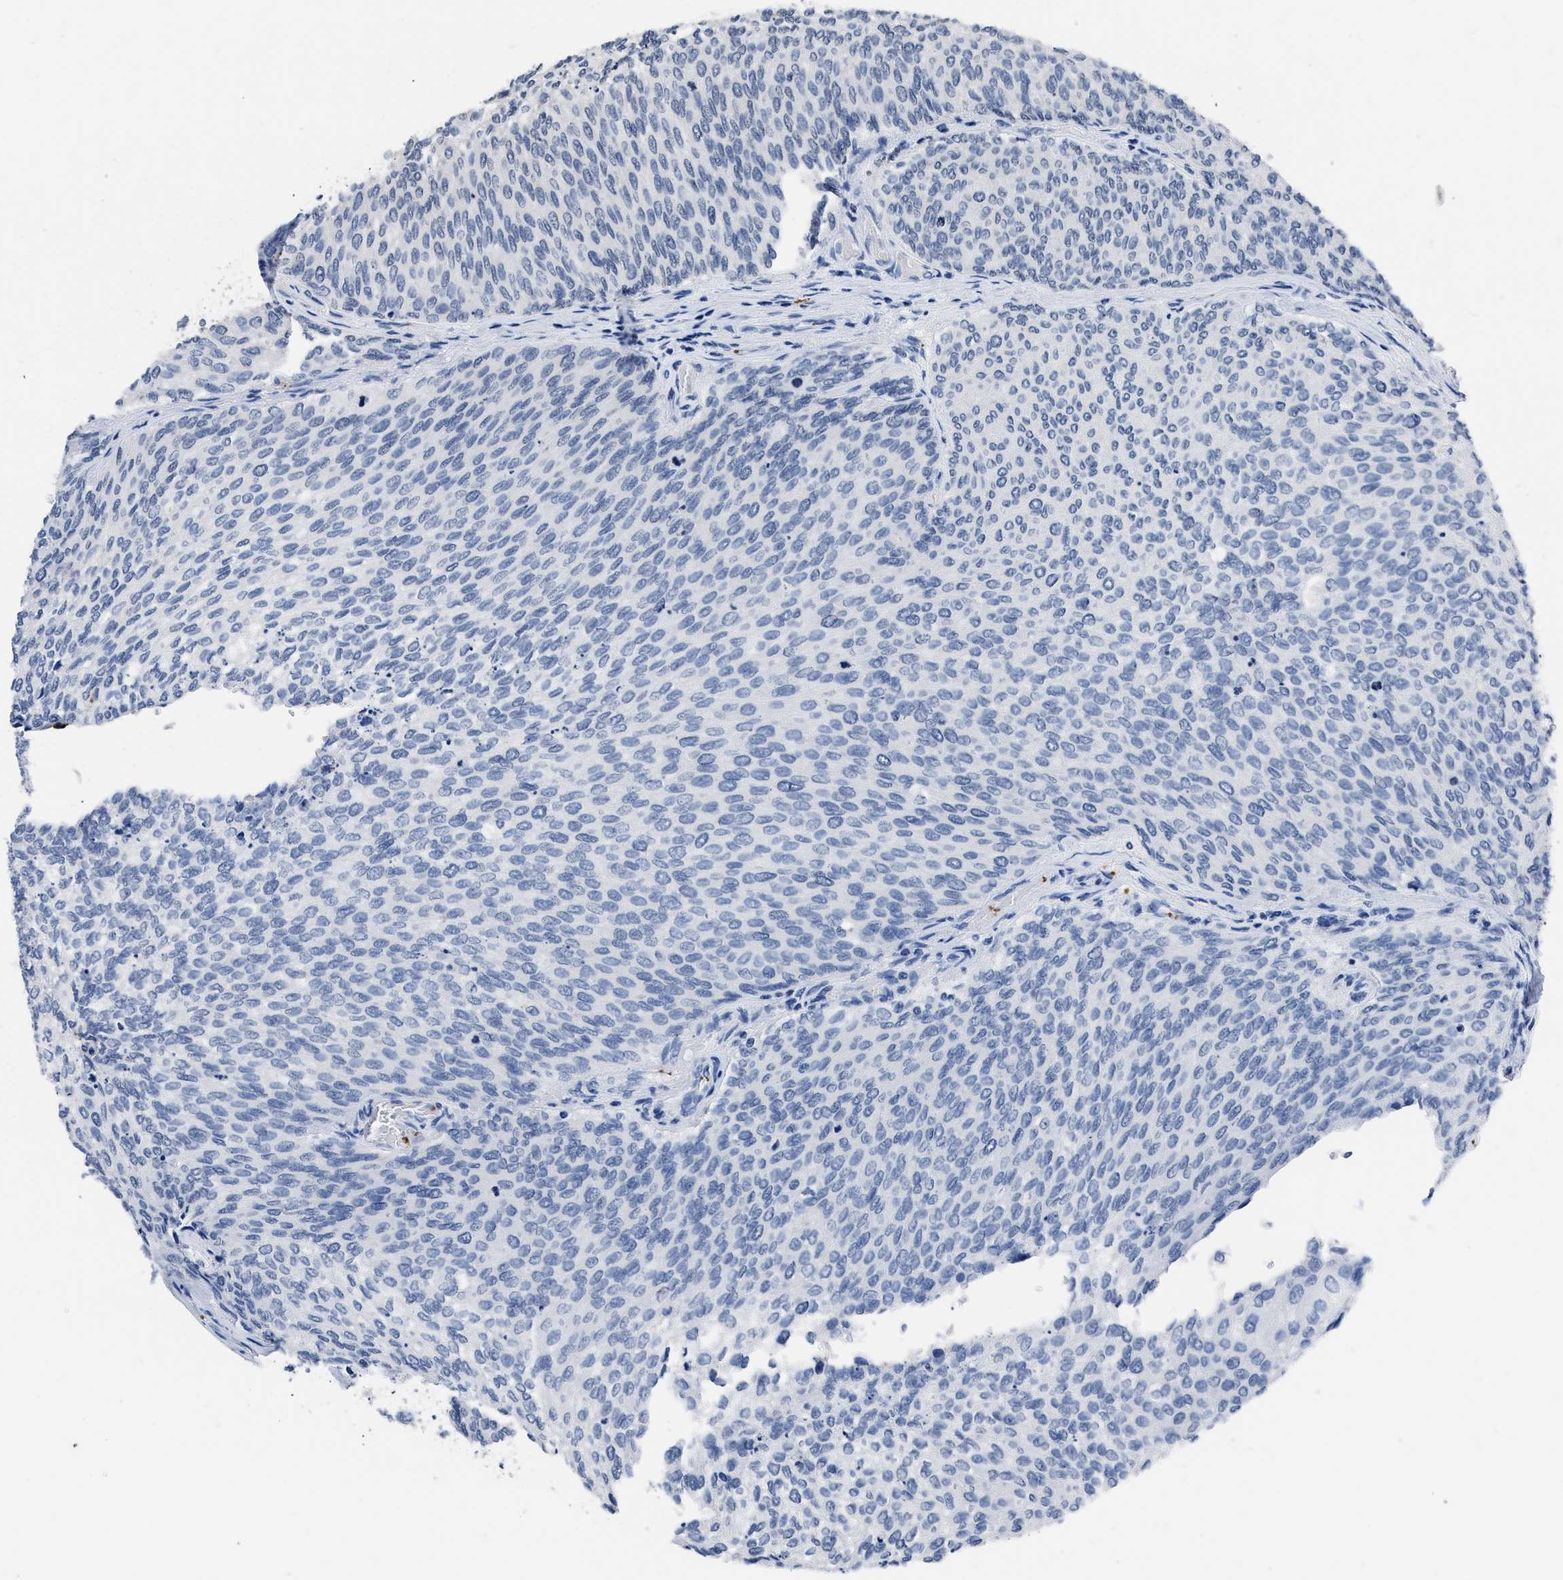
{"staining": {"intensity": "negative", "quantity": "none", "location": "none"}, "tissue": "urothelial cancer", "cell_type": "Tumor cells", "image_type": "cancer", "snomed": [{"axis": "morphology", "description": "Urothelial carcinoma, Low grade"}, {"axis": "topography", "description": "Urinary bladder"}], "caption": "Tumor cells show no significant protein expression in urothelial cancer.", "gene": "ITGA2B", "patient": {"sex": "female", "age": 79}}